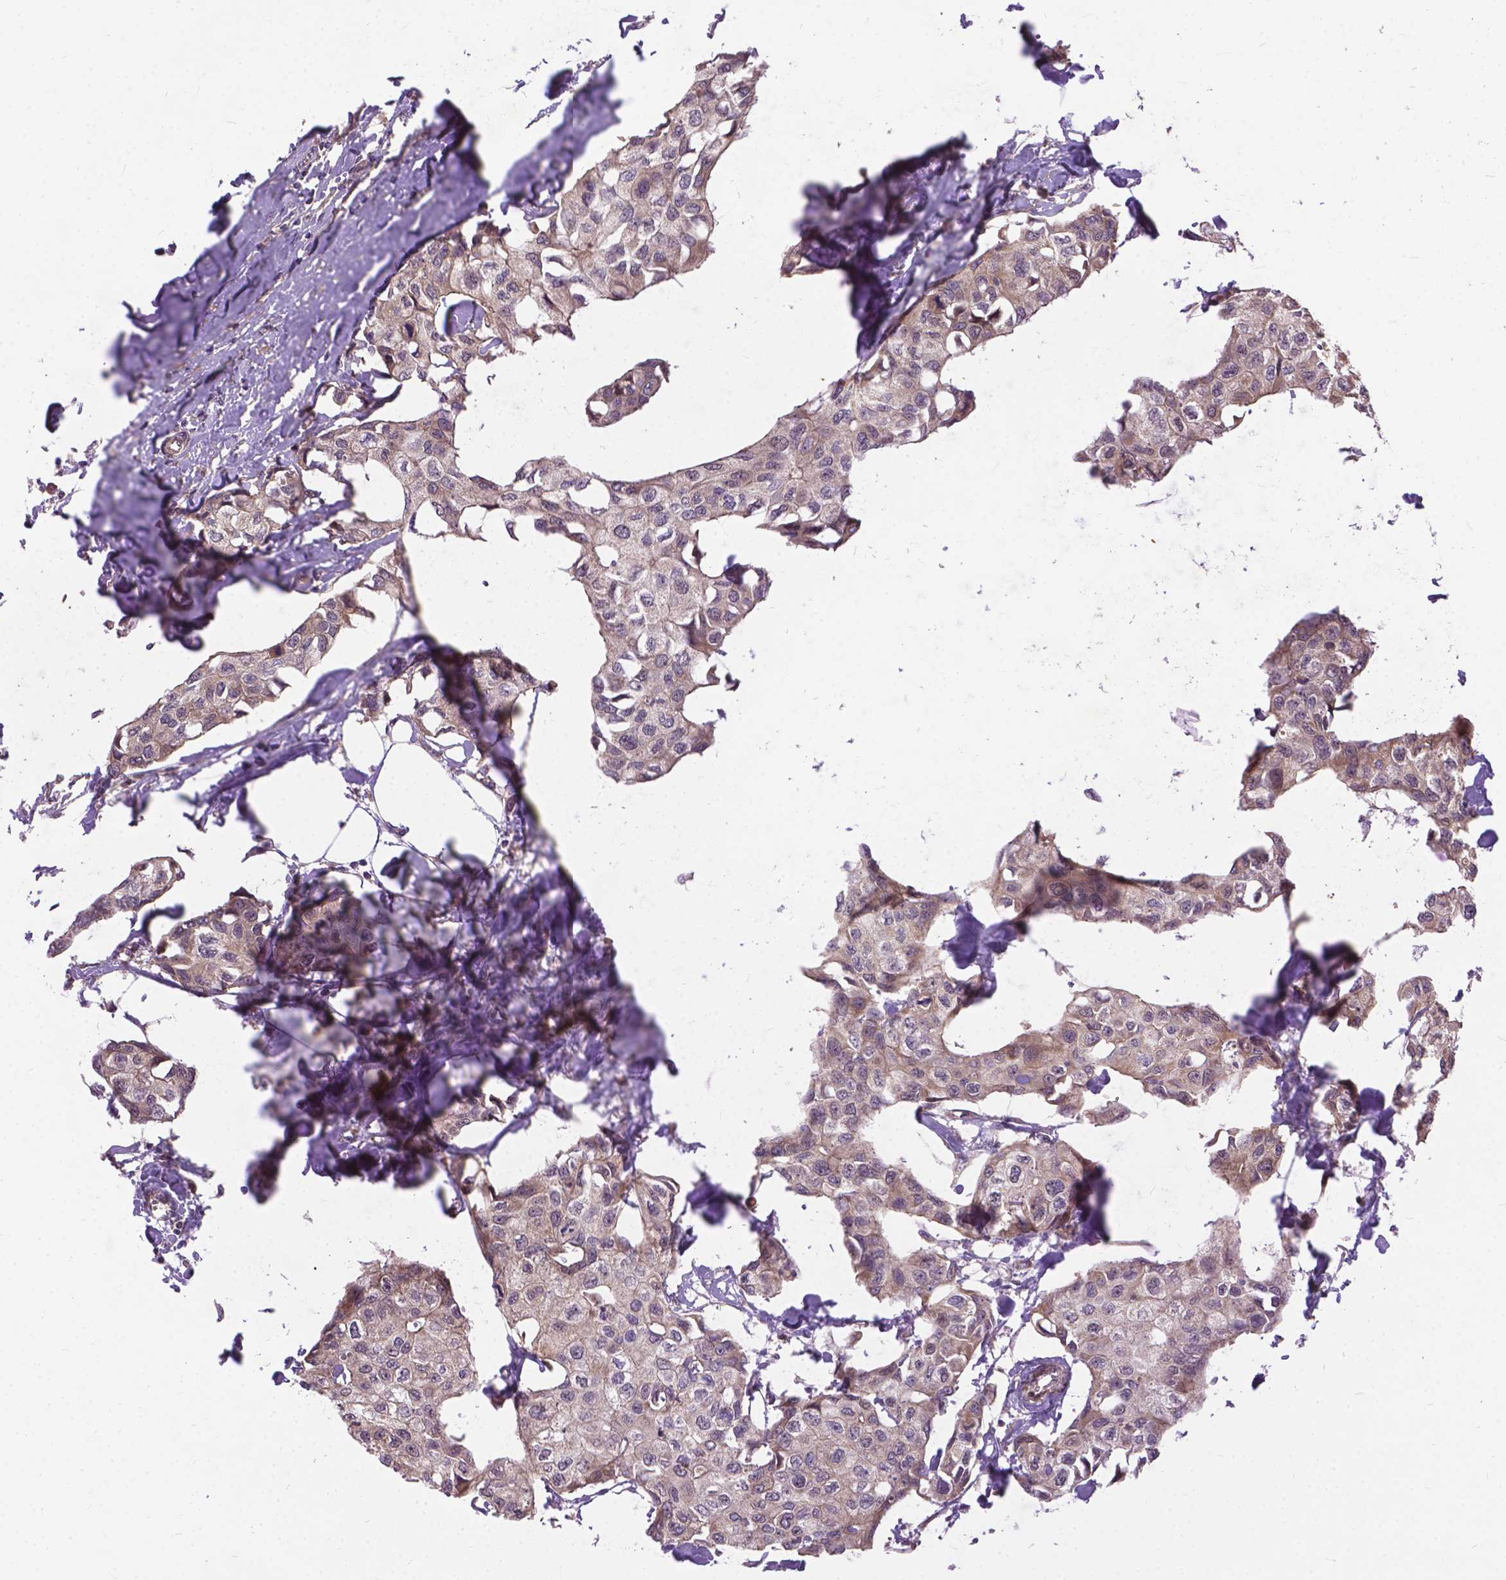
{"staining": {"intensity": "weak", "quantity": ">75%", "location": "cytoplasmic/membranous"}, "tissue": "breast cancer", "cell_type": "Tumor cells", "image_type": "cancer", "snomed": [{"axis": "morphology", "description": "Duct carcinoma"}, {"axis": "topography", "description": "Breast"}], "caption": "Tumor cells show weak cytoplasmic/membranous expression in approximately >75% of cells in breast cancer. (DAB (3,3'-diaminobenzidine) IHC with brightfield microscopy, high magnification).", "gene": "ZNF616", "patient": {"sex": "female", "age": 80}}